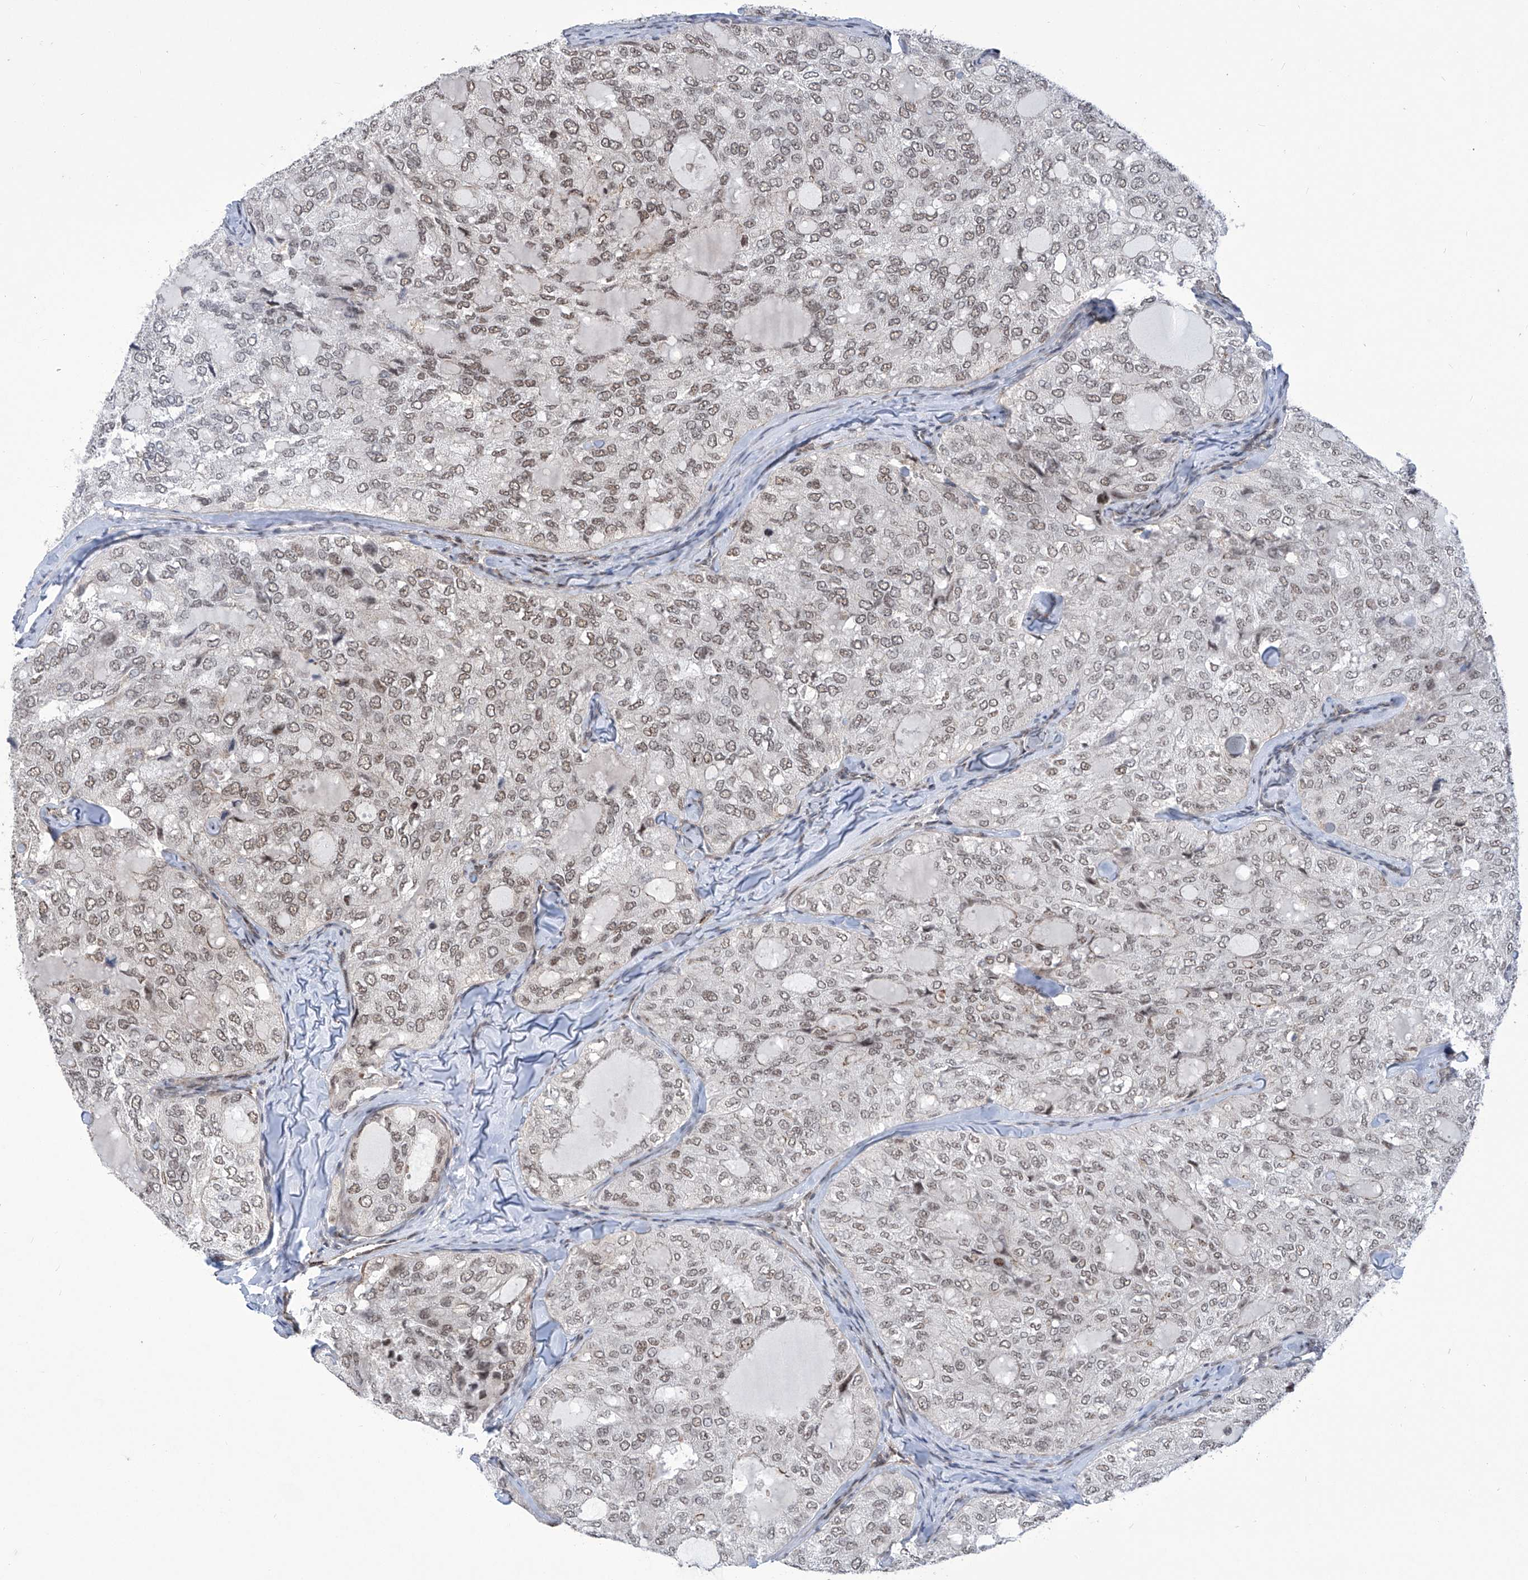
{"staining": {"intensity": "weak", "quantity": ">75%", "location": "nuclear"}, "tissue": "thyroid cancer", "cell_type": "Tumor cells", "image_type": "cancer", "snomed": [{"axis": "morphology", "description": "Follicular adenoma carcinoma, NOS"}, {"axis": "topography", "description": "Thyroid gland"}], "caption": "Approximately >75% of tumor cells in human thyroid follicular adenoma carcinoma display weak nuclear protein staining as visualized by brown immunohistochemical staining.", "gene": "CEP290", "patient": {"sex": "male", "age": 75}}